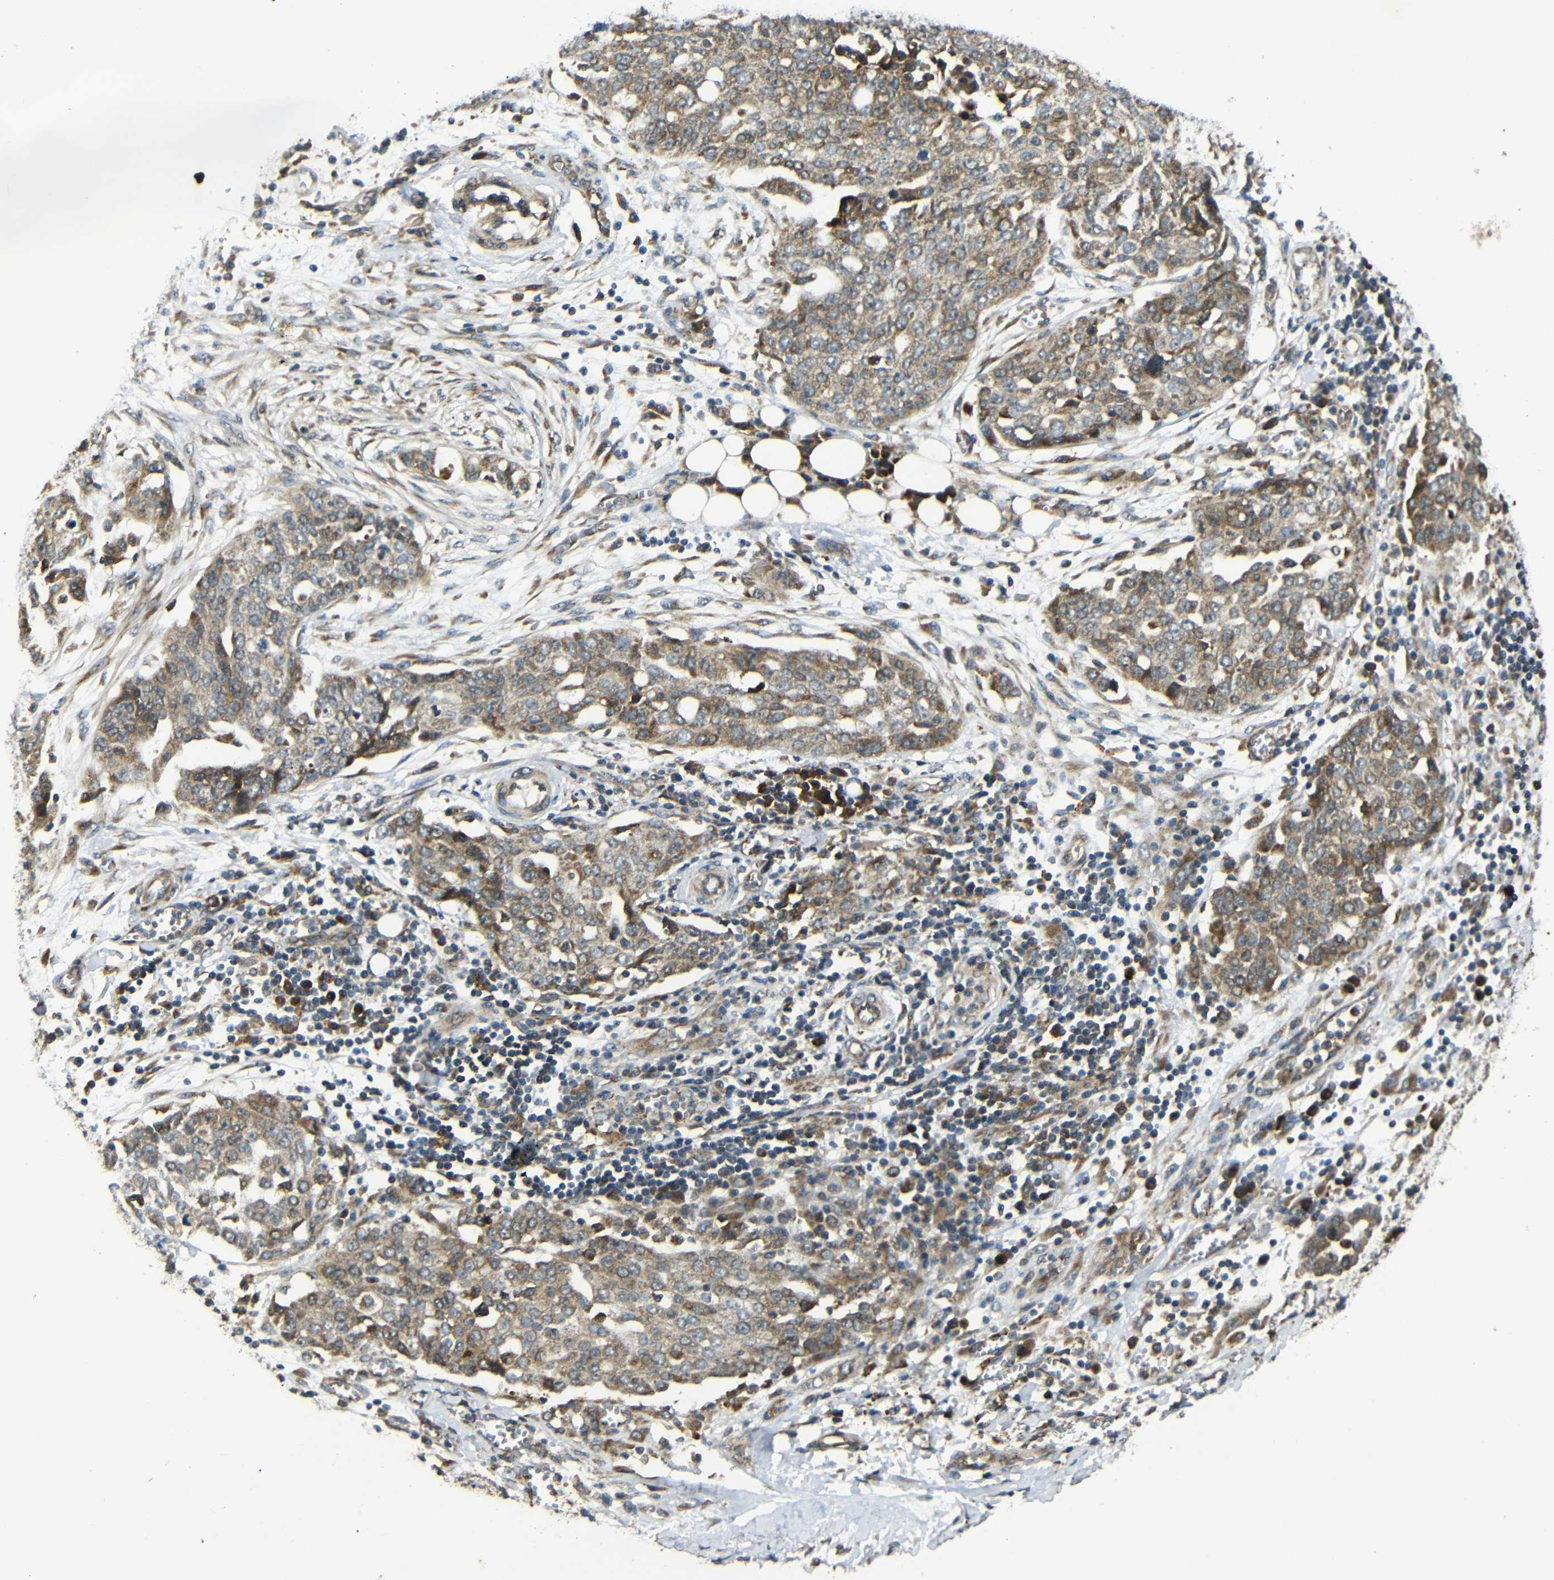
{"staining": {"intensity": "moderate", "quantity": "25%-75%", "location": "cytoplasmic/membranous"}, "tissue": "ovarian cancer", "cell_type": "Tumor cells", "image_type": "cancer", "snomed": [{"axis": "morphology", "description": "Cystadenocarcinoma, serous, NOS"}, {"axis": "topography", "description": "Soft tissue"}, {"axis": "topography", "description": "Ovary"}], "caption": "Immunohistochemistry photomicrograph of neoplastic tissue: human ovarian serous cystadenocarcinoma stained using IHC displays medium levels of moderate protein expression localized specifically in the cytoplasmic/membranous of tumor cells, appearing as a cytoplasmic/membranous brown color.", "gene": "EPHB2", "patient": {"sex": "female", "age": 57}}